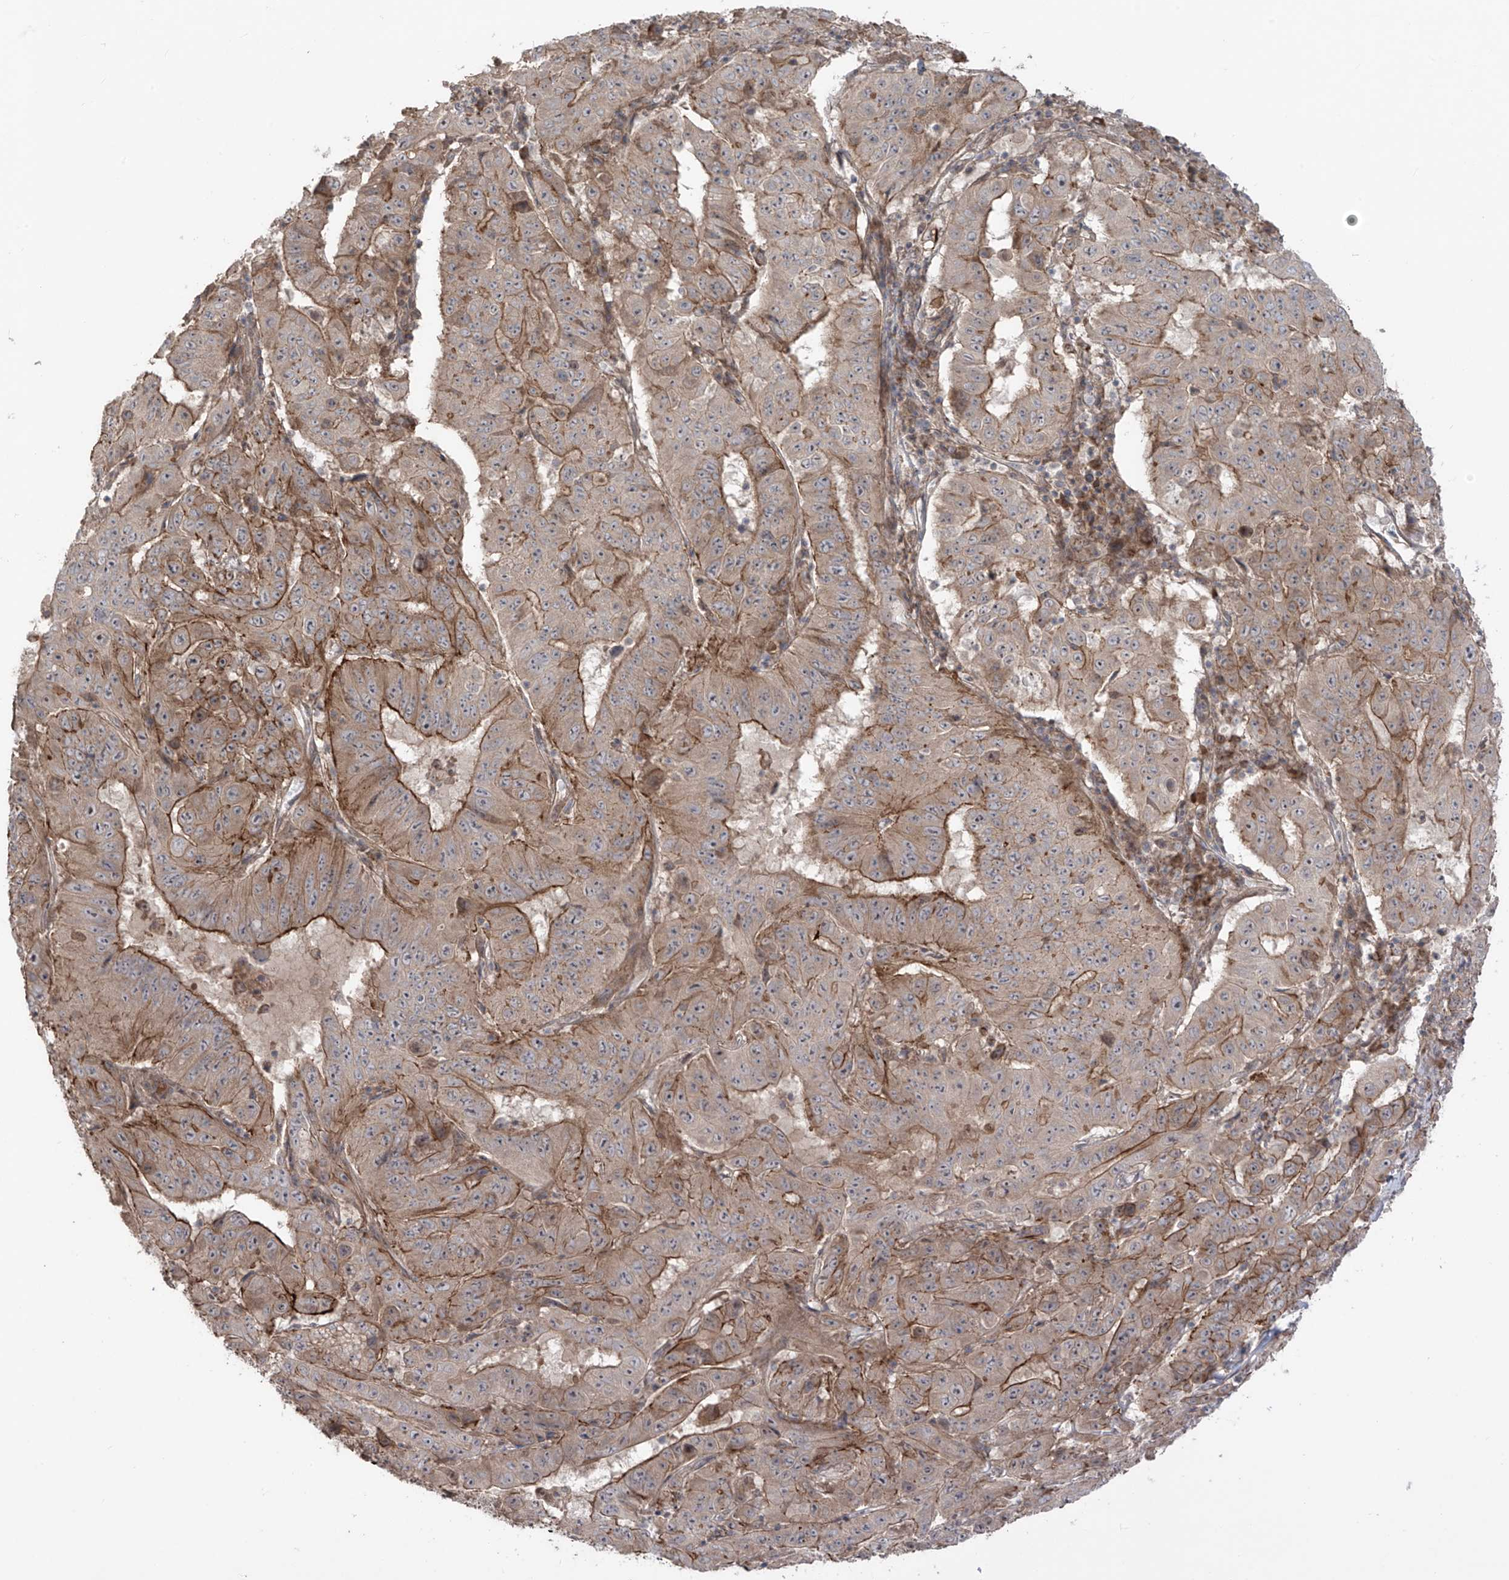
{"staining": {"intensity": "moderate", "quantity": ">75%", "location": "cytoplasmic/membranous"}, "tissue": "pancreatic cancer", "cell_type": "Tumor cells", "image_type": "cancer", "snomed": [{"axis": "morphology", "description": "Adenocarcinoma, NOS"}, {"axis": "topography", "description": "Pancreas"}], "caption": "Pancreatic cancer stained with a protein marker displays moderate staining in tumor cells.", "gene": "LRRC74A", "patient": {"sex": "male", "age": 63}}